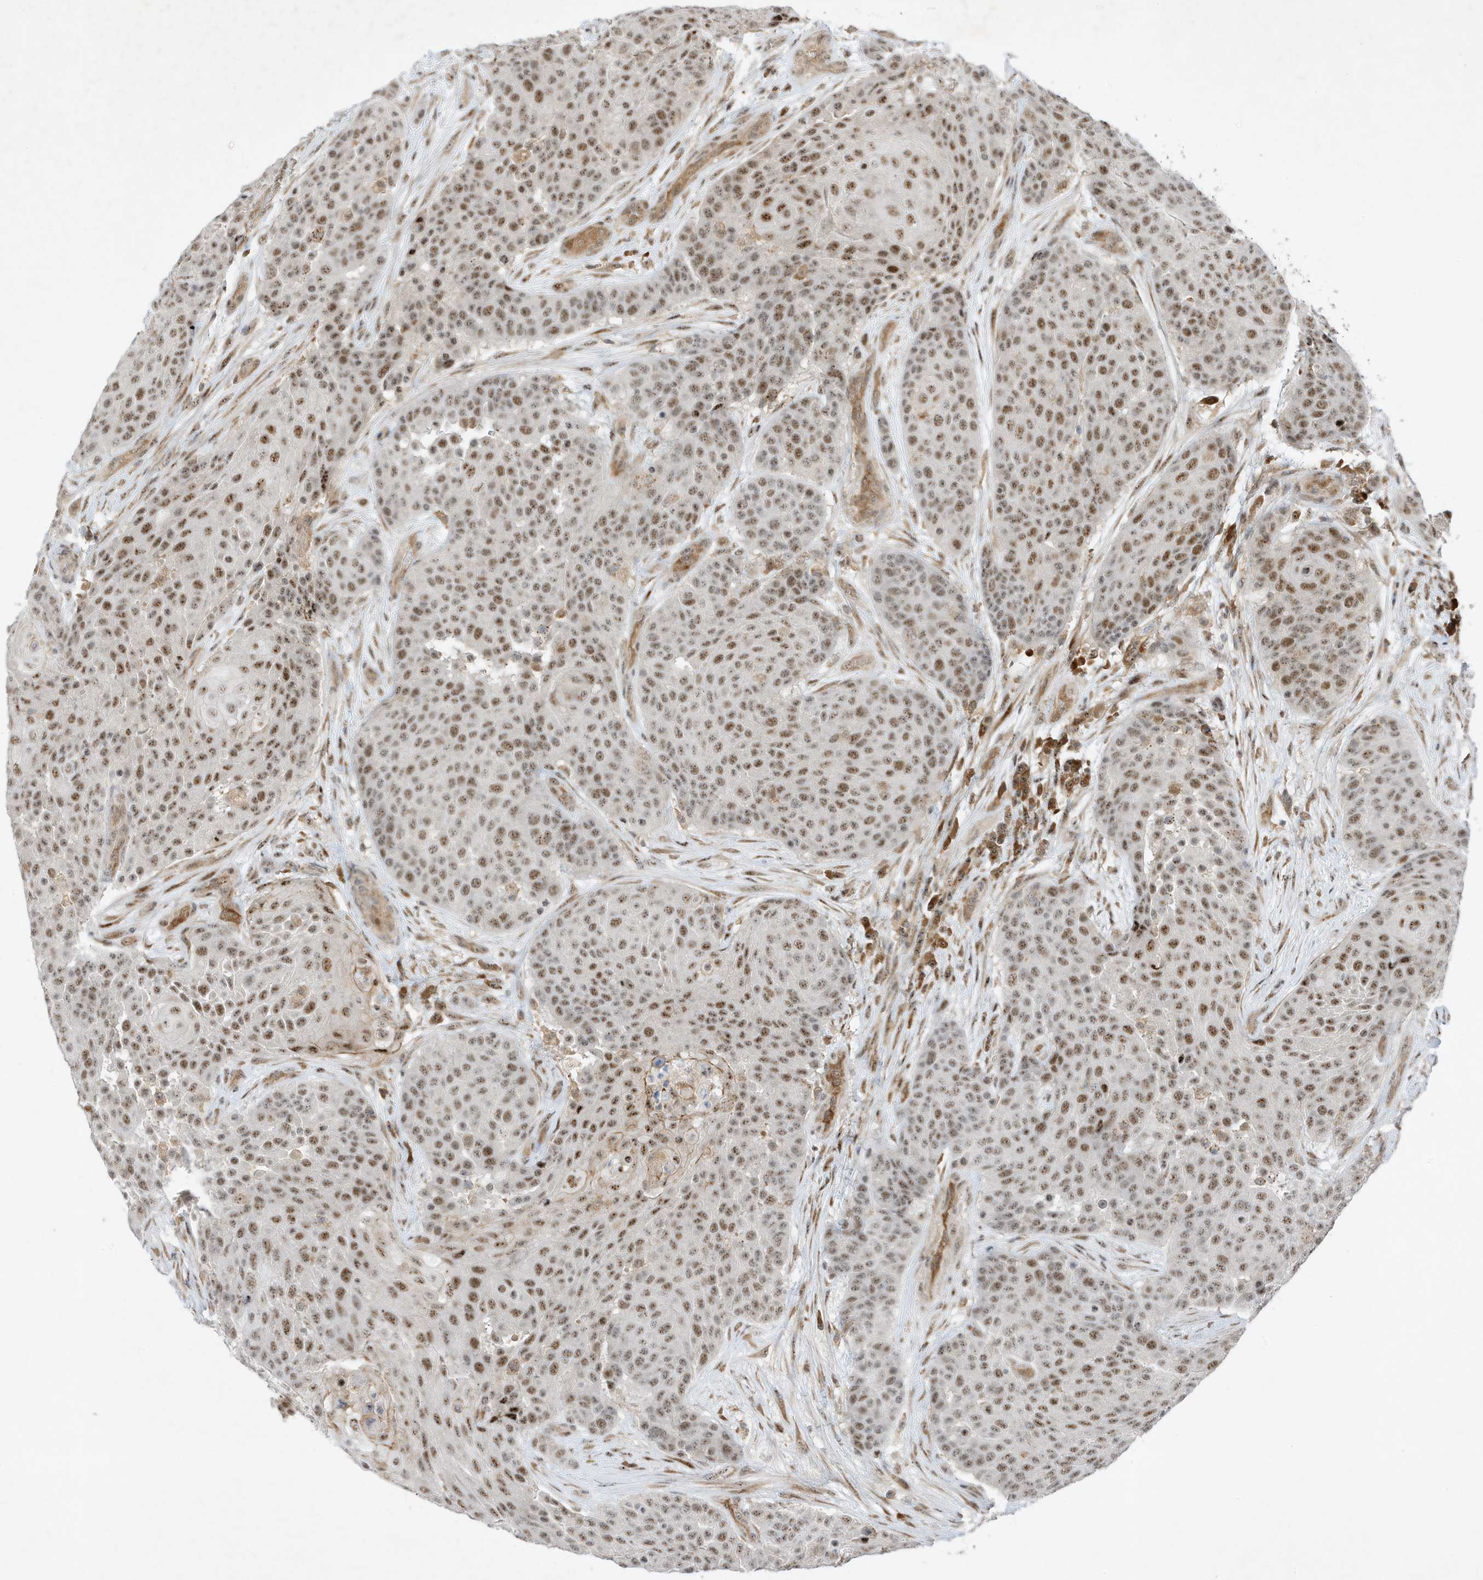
{"staining": {"intensity": "moderate", "quantity": ">75%", "location": "nuclear"}, "tissue": "urothelial cancer", "cell_type": "Tumor cells", "image_type": "cancer", "snomed": [{"axis": "morphology", "description": "Urothelial carcinoma, High grade"}, {"axis": "topography", "description": "Urinary bladder"}], "caption": "Protein staining of urothelial cancer tissue displays moderate nuclear expression in about >75% of tumor cells. The staining was performed using DAB, with brown indicating positive protein expression. Nuclei are stained blue with hematoxylin.", "gene": "MAST3", "patient": {"sex": "female", "age": 63}}